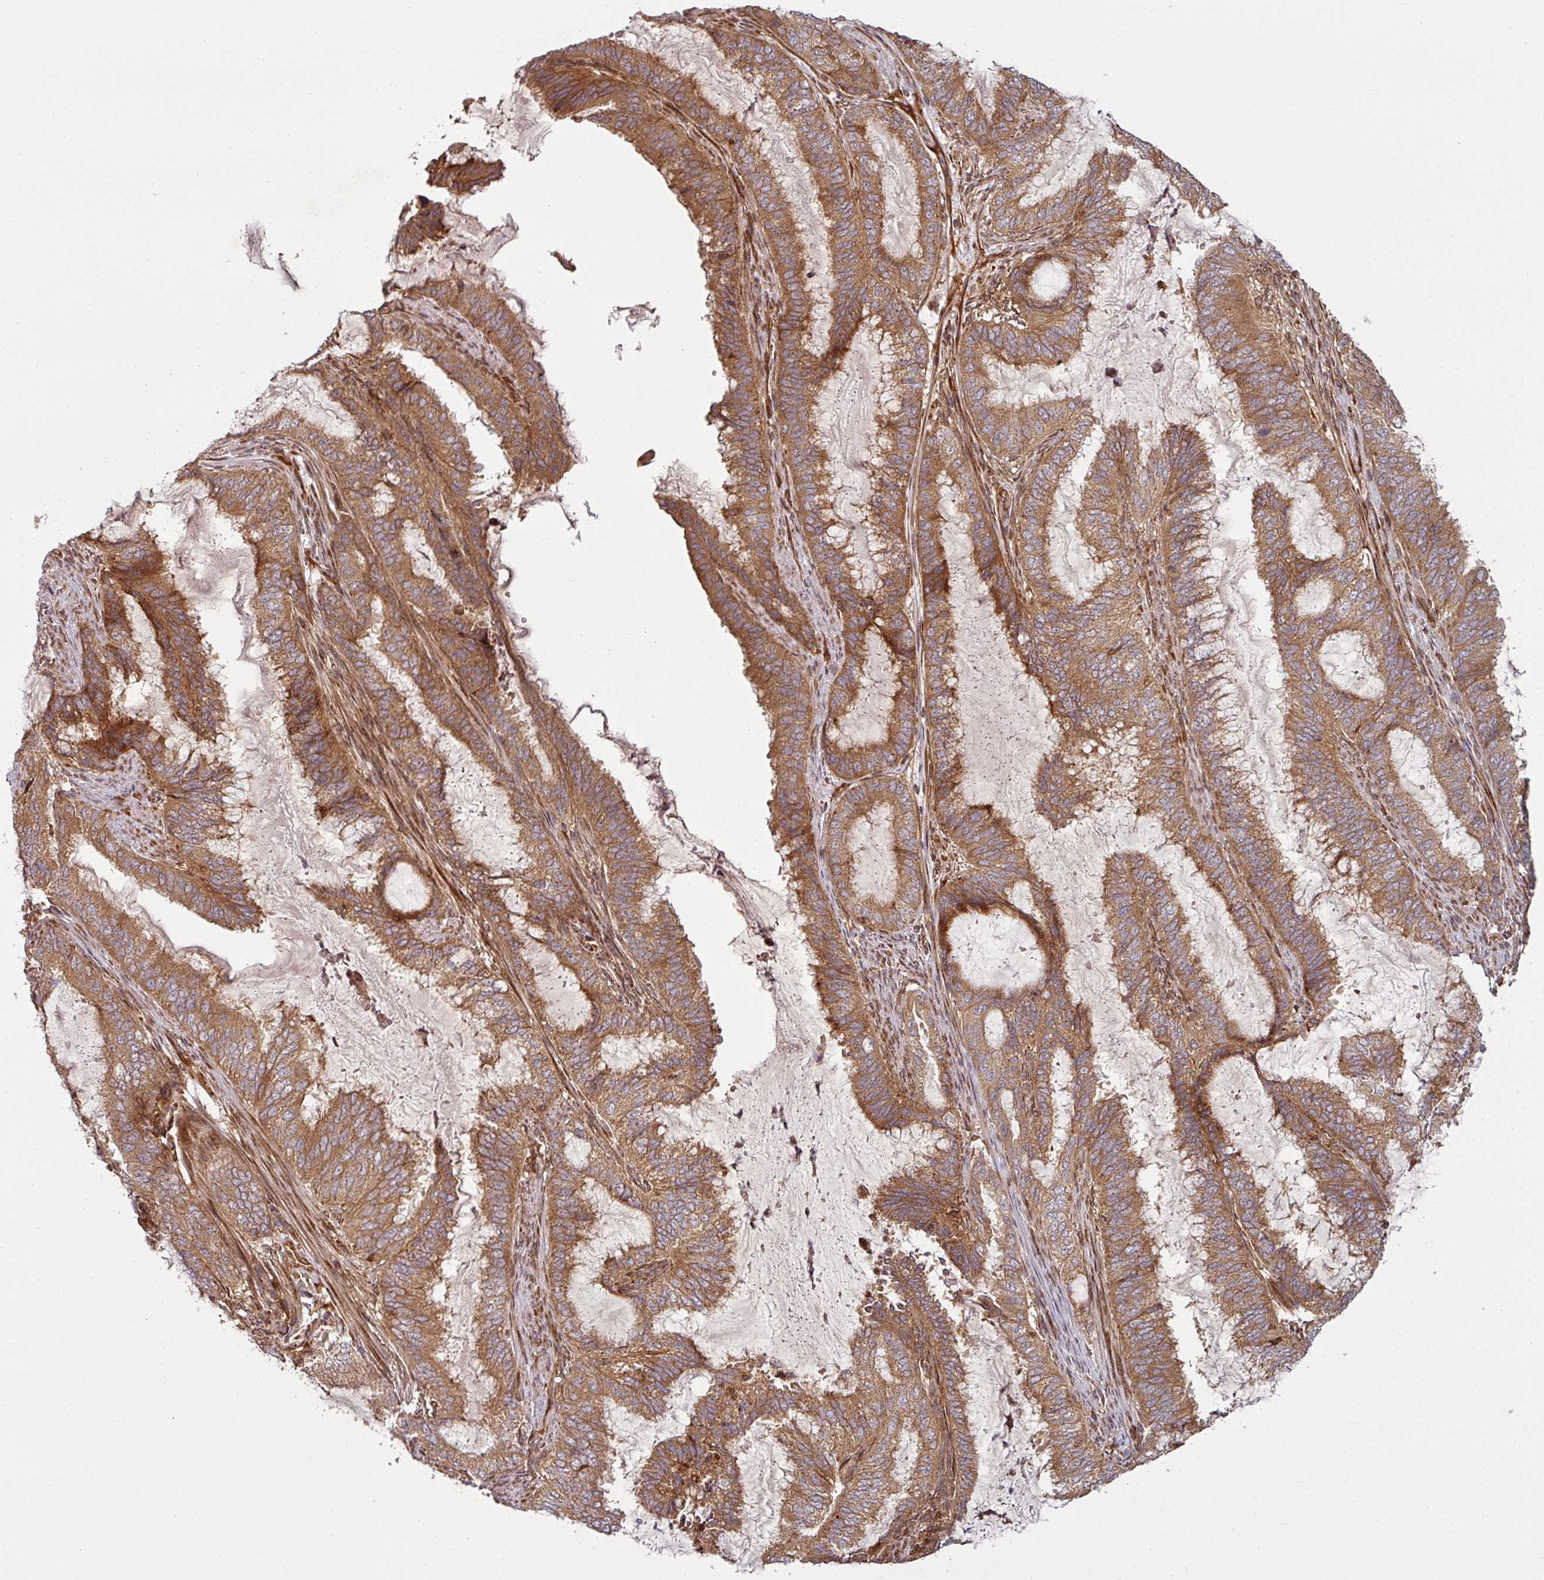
{"staining": {"intensity": "strong", "quantity": ">75%", "location": "cytoplasmic/membranous"}, "tissue": "endometrial cancer", "cell_type": "Tumor cells", "image_type": "cancer", "snomed": [{"axis": "morphology", "description": "Adenocarcinoma, NOS"}, {"axis": "topography", "description": "Endometrium"}], "caption": "Endometrial adenocarcinoma tissue demonstrates strong cytoplasmic/membranous expression in approximately >75% of tumor cells, visualized by immunohistochemistry.", "gene": "RAB5A", "patient": {"sex": "female", "age": 51}}